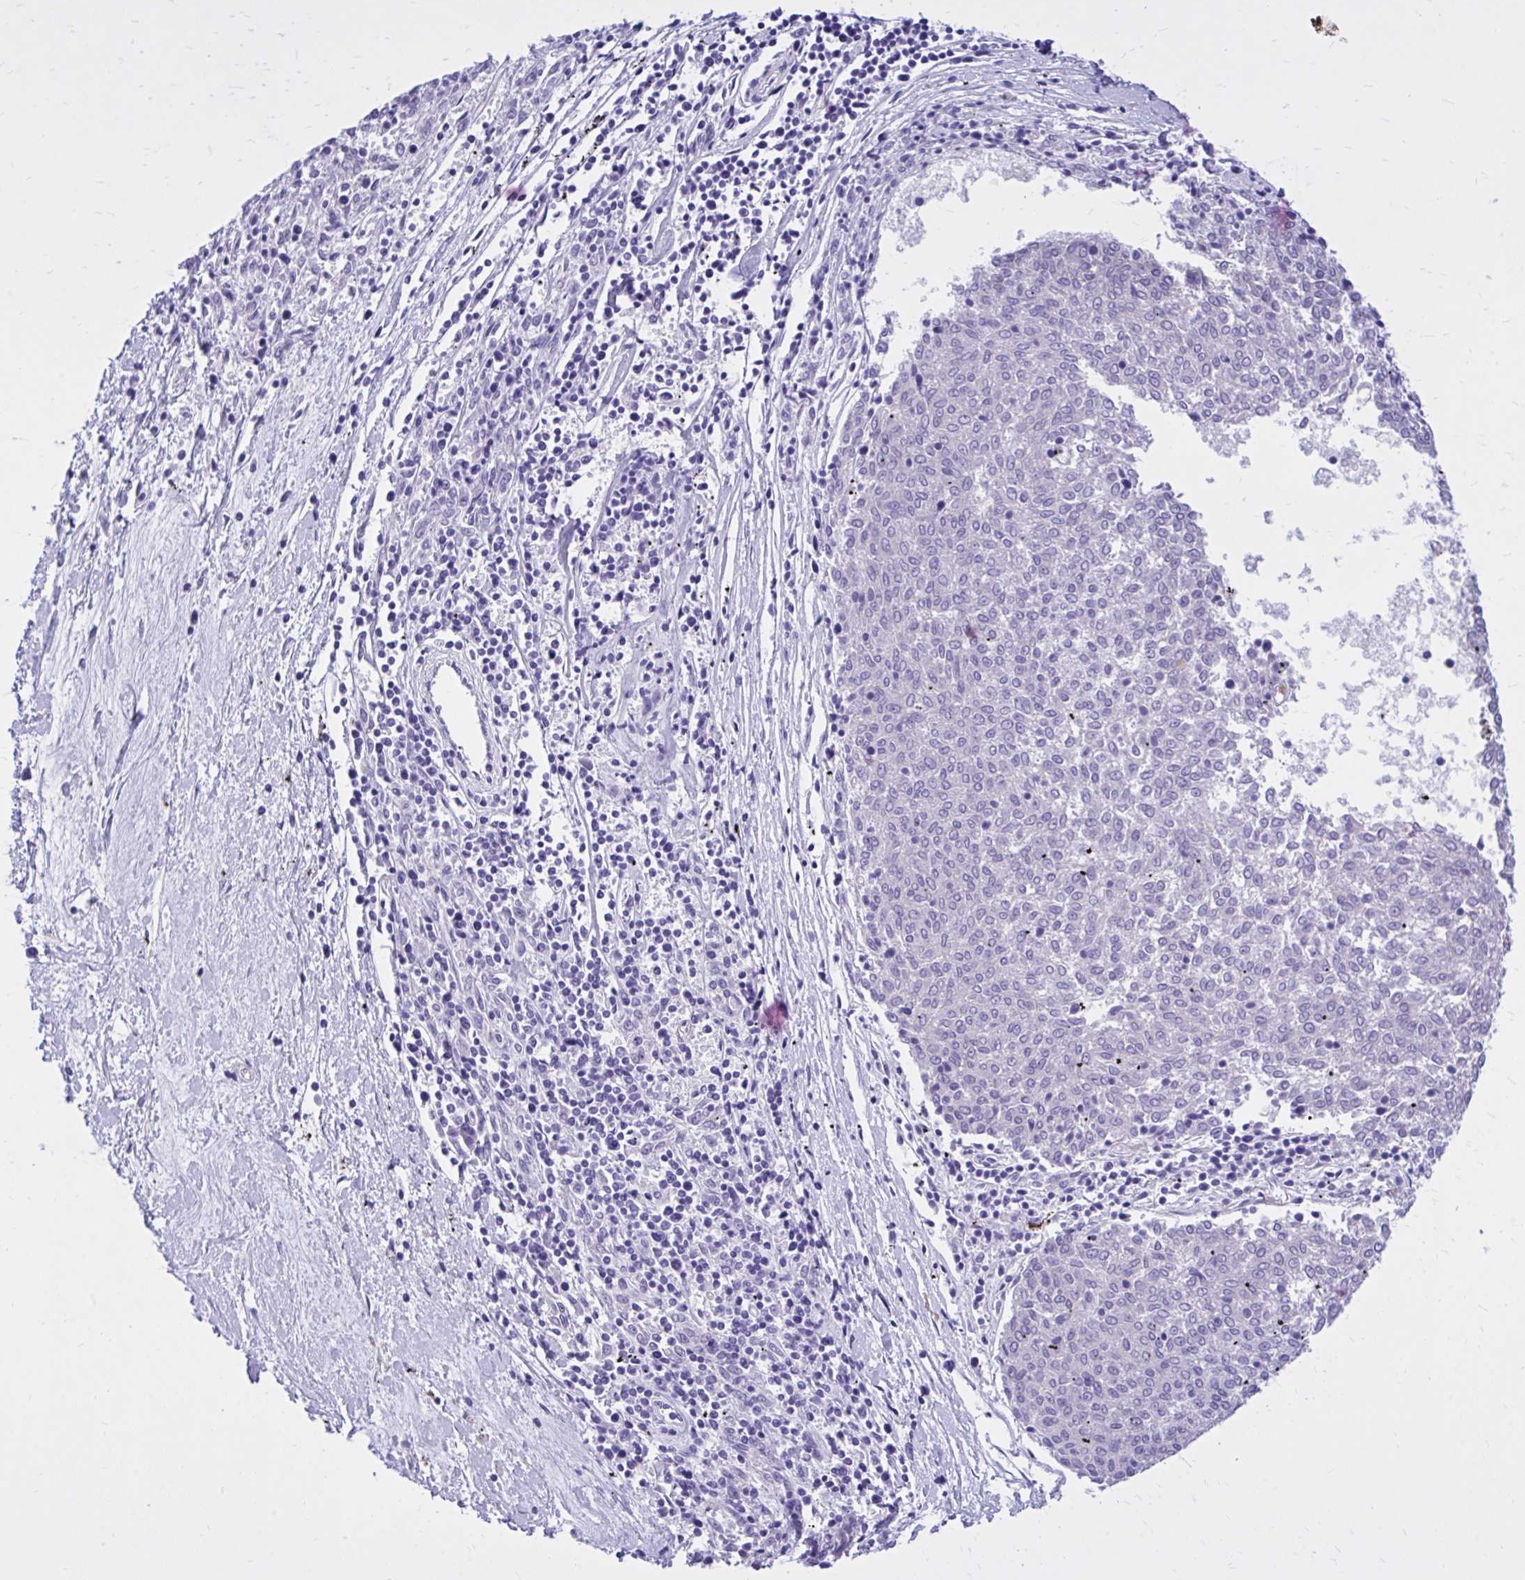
{"staining": {"intensity": "negative", "quantity": "none", "location": "none"}, "tissue": "melanoma", "cell_type": "Tumor cells", "image_type": "cancer", "snomed": [{"axis": "morphology", "description": "Malignant melanoma, NOS"}, {"axis": "topography", "description": "Skin"}], "caption": "Human melanoma stained for a protein using immunohistochemistry (IHC) reveals no staining in tumor cells.", "gene": "EPB41L1", "patient": {"sex": "female", "age": 72}}